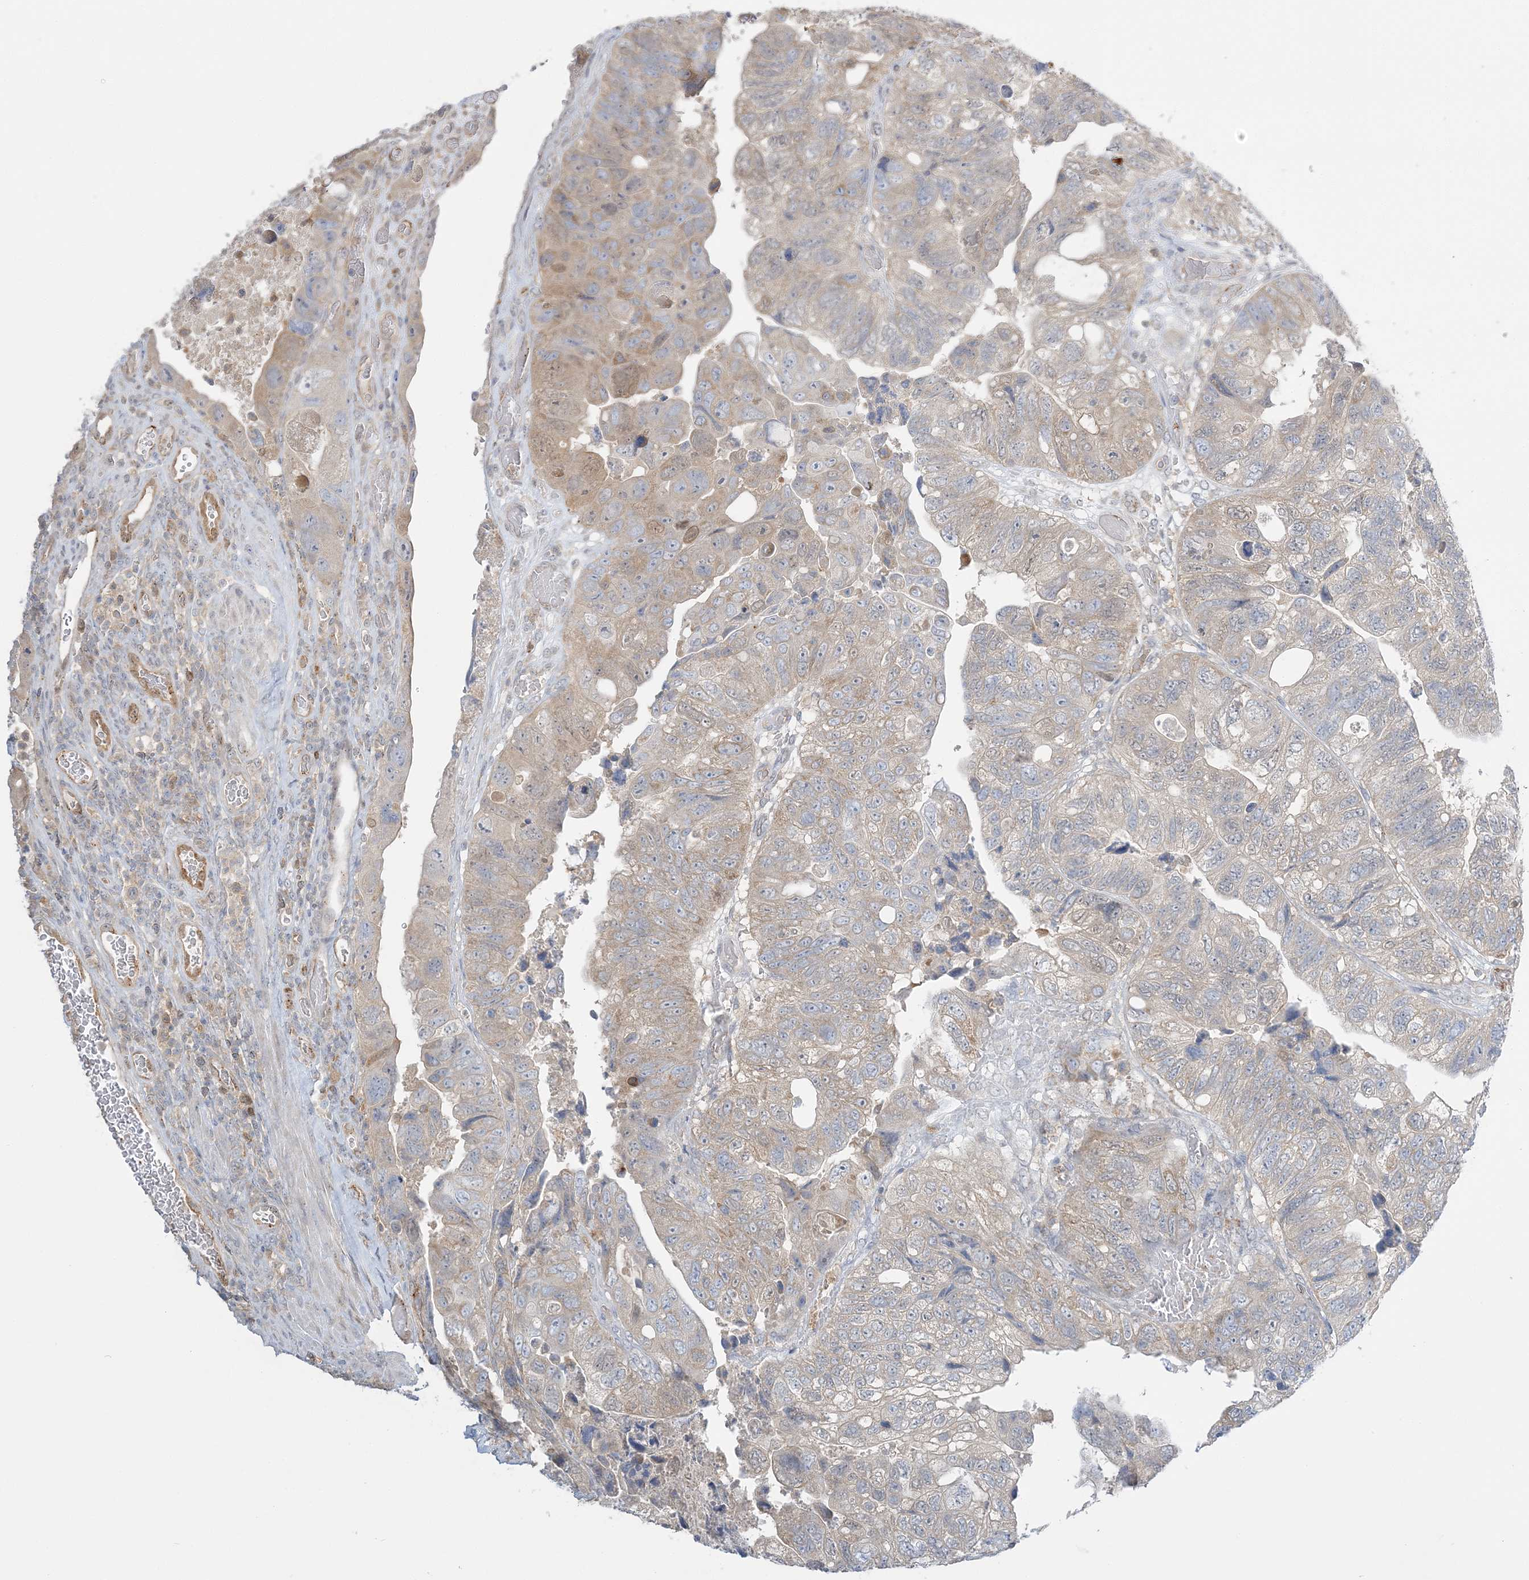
{"staining": {"intensity": "moderate", "quantity": "<25%", "location": "cytoplasmic/membranous"}, "tissue": "colorectal cancer", "cell_type": "Tumor cells", "image_type": "cancer", "snomed": [{"axis": "morphology", "description": "Adenocarcinoma, NOS"}, {"axis": "topography", "description": "Rectum"}], "caption": "IHC micrograph of human colorectal cancer (adenocarcinoma) stained for a protein (brown), which demonstrates low levels of moderate cytoplasmic/membranous positivity in approximately <25% of tumor cells.", "gene": "INPP1", "patient": {"sex": "male", "age": 63}}